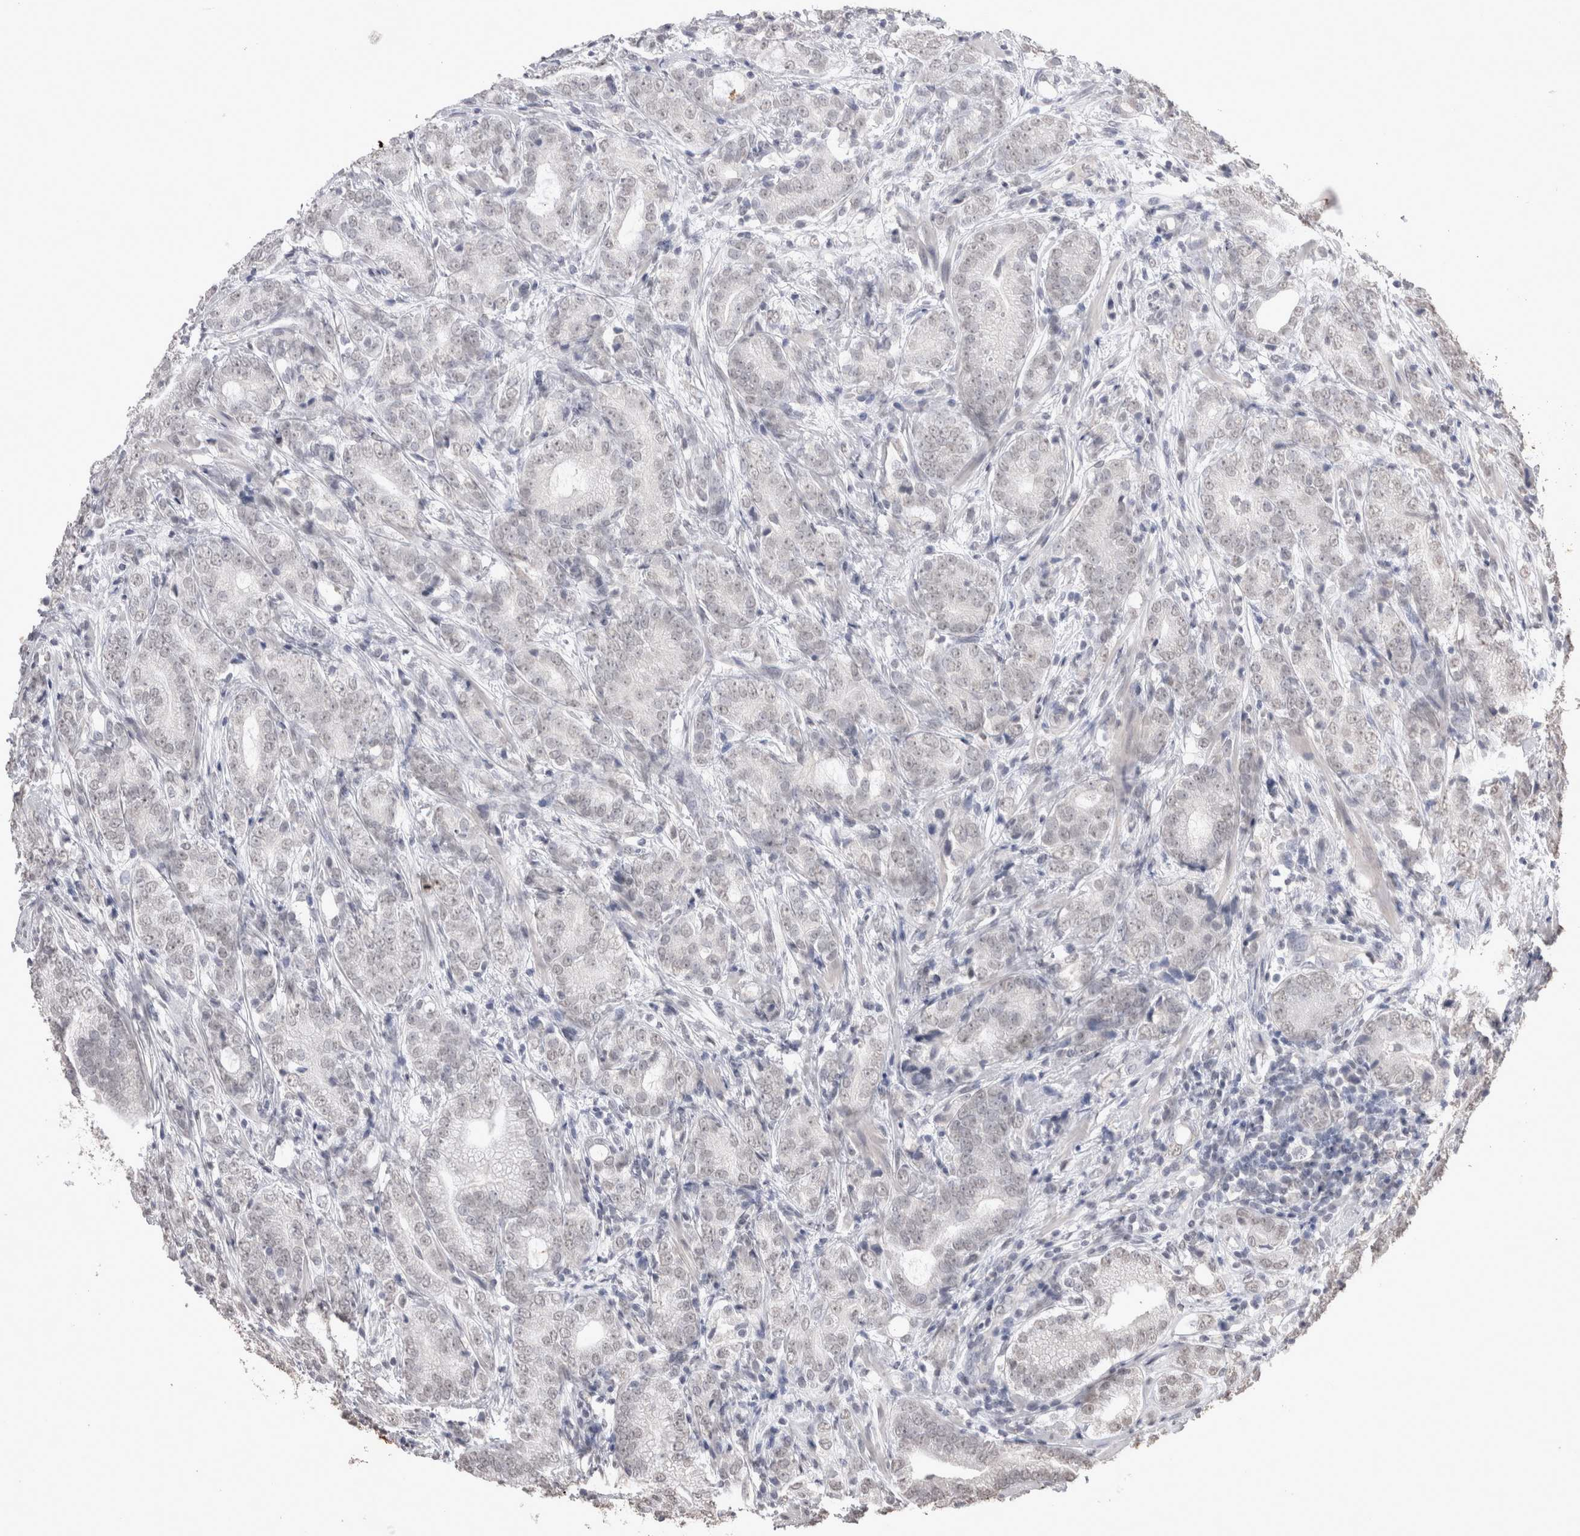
{"staining": {"intensity": "weak", "quantity": "<25%", "location": "nuclear"}, "tissue": "prostate cancer", "cell_type": "Tumor cells", "image_type": "cancer", "snomed": [{"axis": "morphology", "description": "Adenocarcinoma, High grade"}, {"axis": "topography", "description": "Prostate"}], "caption": "Prostate cancer was stained to show a protein in brown. There is no significant positivity in tumor cells. Nuclei are stained in blue.", "gene": "DDX4", "patient": {"sex": "male", "age": 57}}